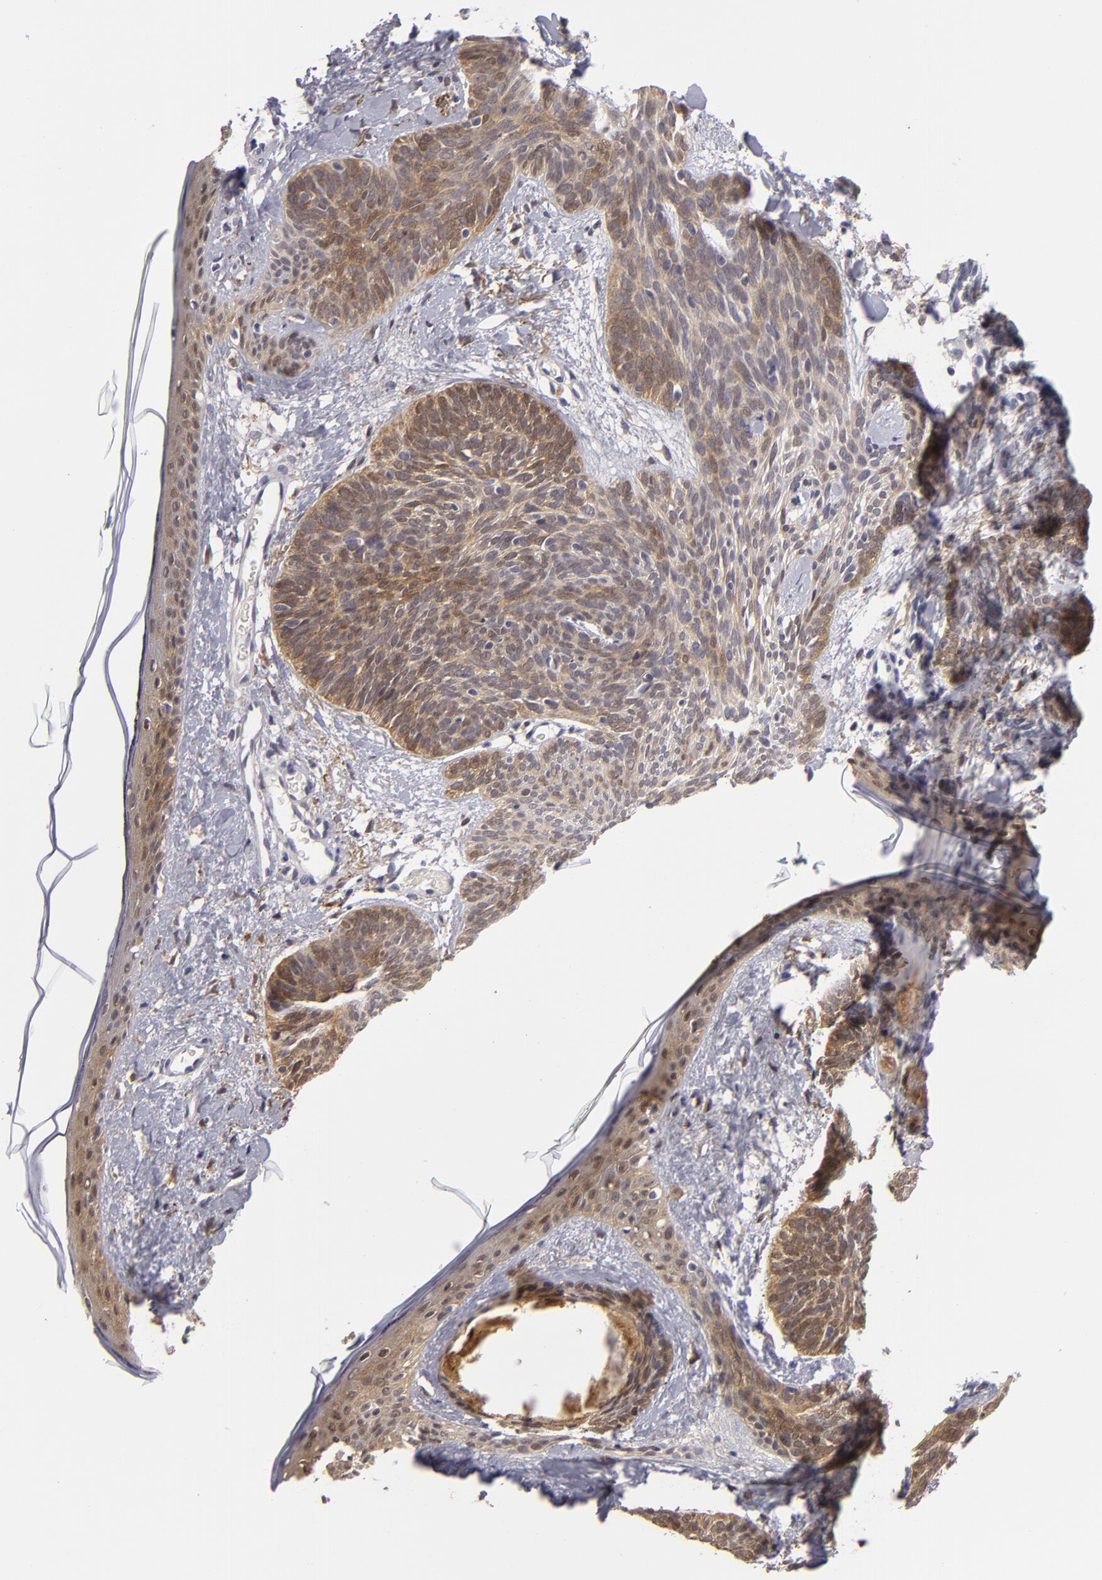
{"staining": {"intensity": "moderate", "quantity": "25%-75%", "location": "cytoplasmic/membranous,nuclear"}, "tissue": "skin cancer", "cell_type": "Tumor cells", "image_type": "cancer", "snomed": [{"axis": "morphology", "description": "Basal cell carcinoma"}, {"axis": "topography", "description": "Skin"}], "caption": "Immunohistochemistry of human skin cancer exhibits medium levels of moderate cytoplasmic/membranous and nuclear expression in approximately 25%-75% of tumor cells. Nuclei are stained in blue.", "gene": "EFS", "patient": {"sex": "female", "age": 81}}